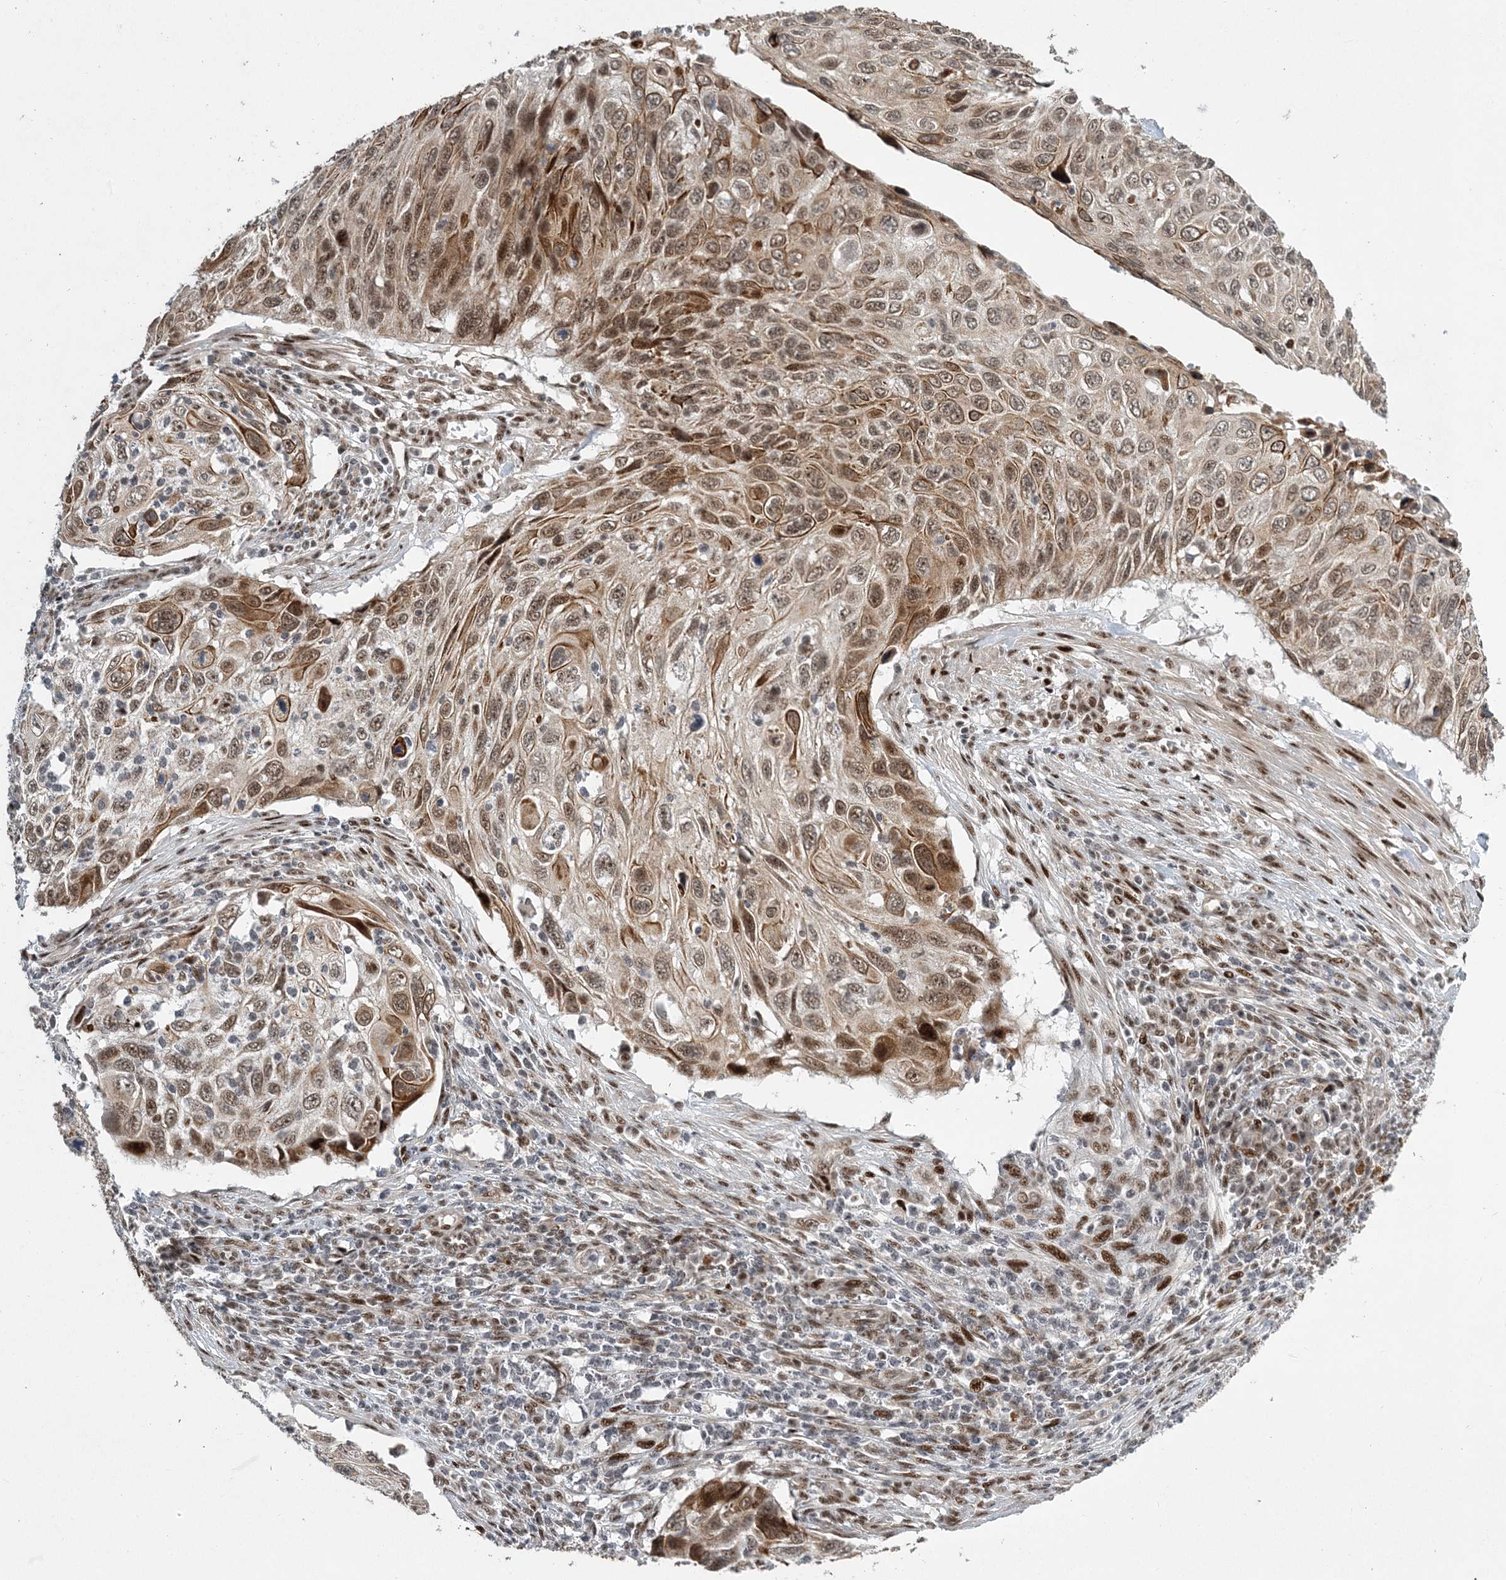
{"staining": {"intensity": "moderate", "quantity": ">75%", "location": "cytoplasmic/membranous,nuclear"}, "tissue": "cervical cancer", "cell_type": "Tumor cells", "image_type": "cancer", "snomed": [{"axis": "morphology", "description": "Squamous cell carcinoma, NOS"}, {"axis": "topography", "description": "Cervix"}], "caption": "Immunohistochemistry (IHC) image of cervical cancer (squamous cell carcinoma) stained for a protein (brown), which demonstrates medium levels of moderate cytoplasmic/membranous and nuclear staining in about >75% of tumor cells.", "gene": "CWC22", "patient": {"sex": "female", "age": 70}}